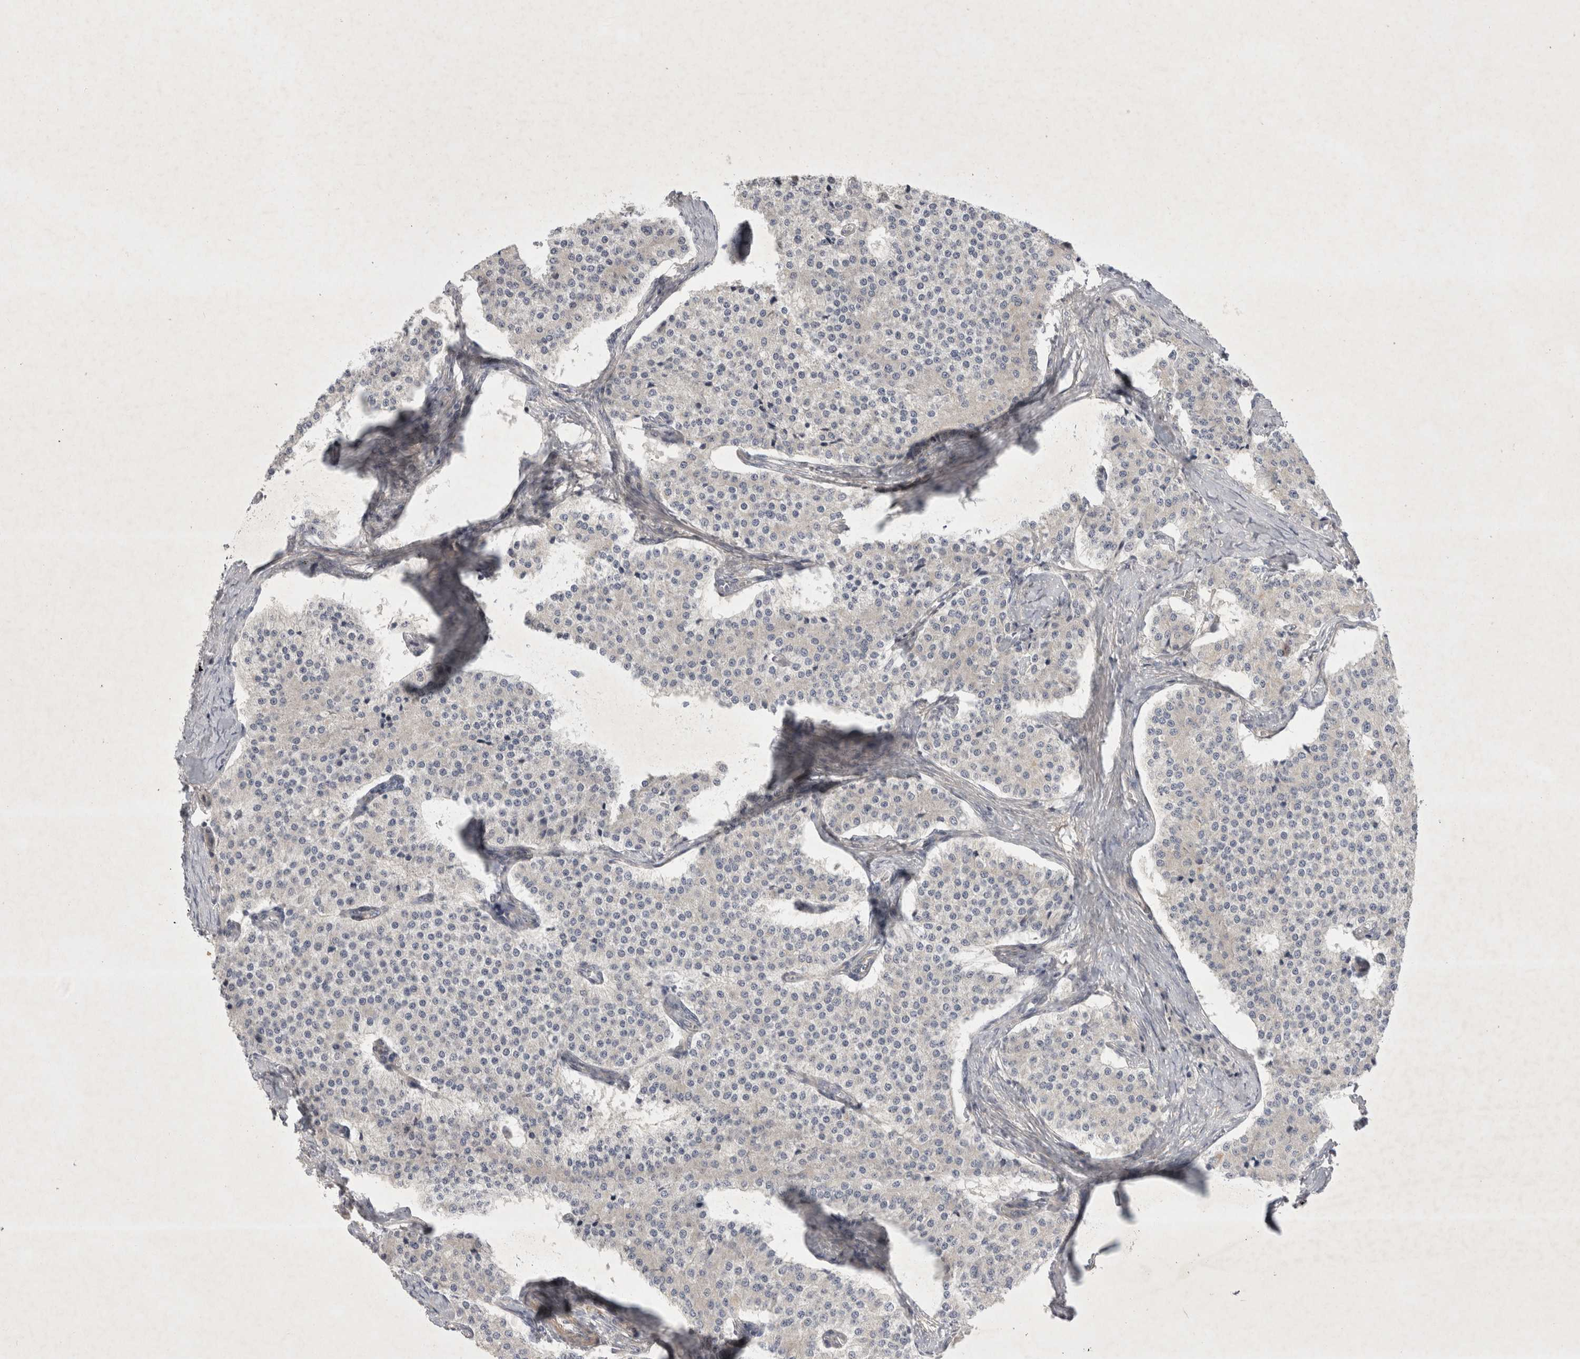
{"staining": {"intensity": "negative", "quantity": "none", "location": "none"}, "tissue": "carcinoid", "cell_type": "Tumor cells", "image_type": "cancer", "snomed": [{"axis": "morphology", "description": "Carcinoid, malignant, NOS"}, {"axis": "topography", "description": "Colon"}], "caption": "Tumor cells are negative for protein expression in human carcinoid.", "gene": "BZW2", "patient": {"sex": "female", "age": 52}}